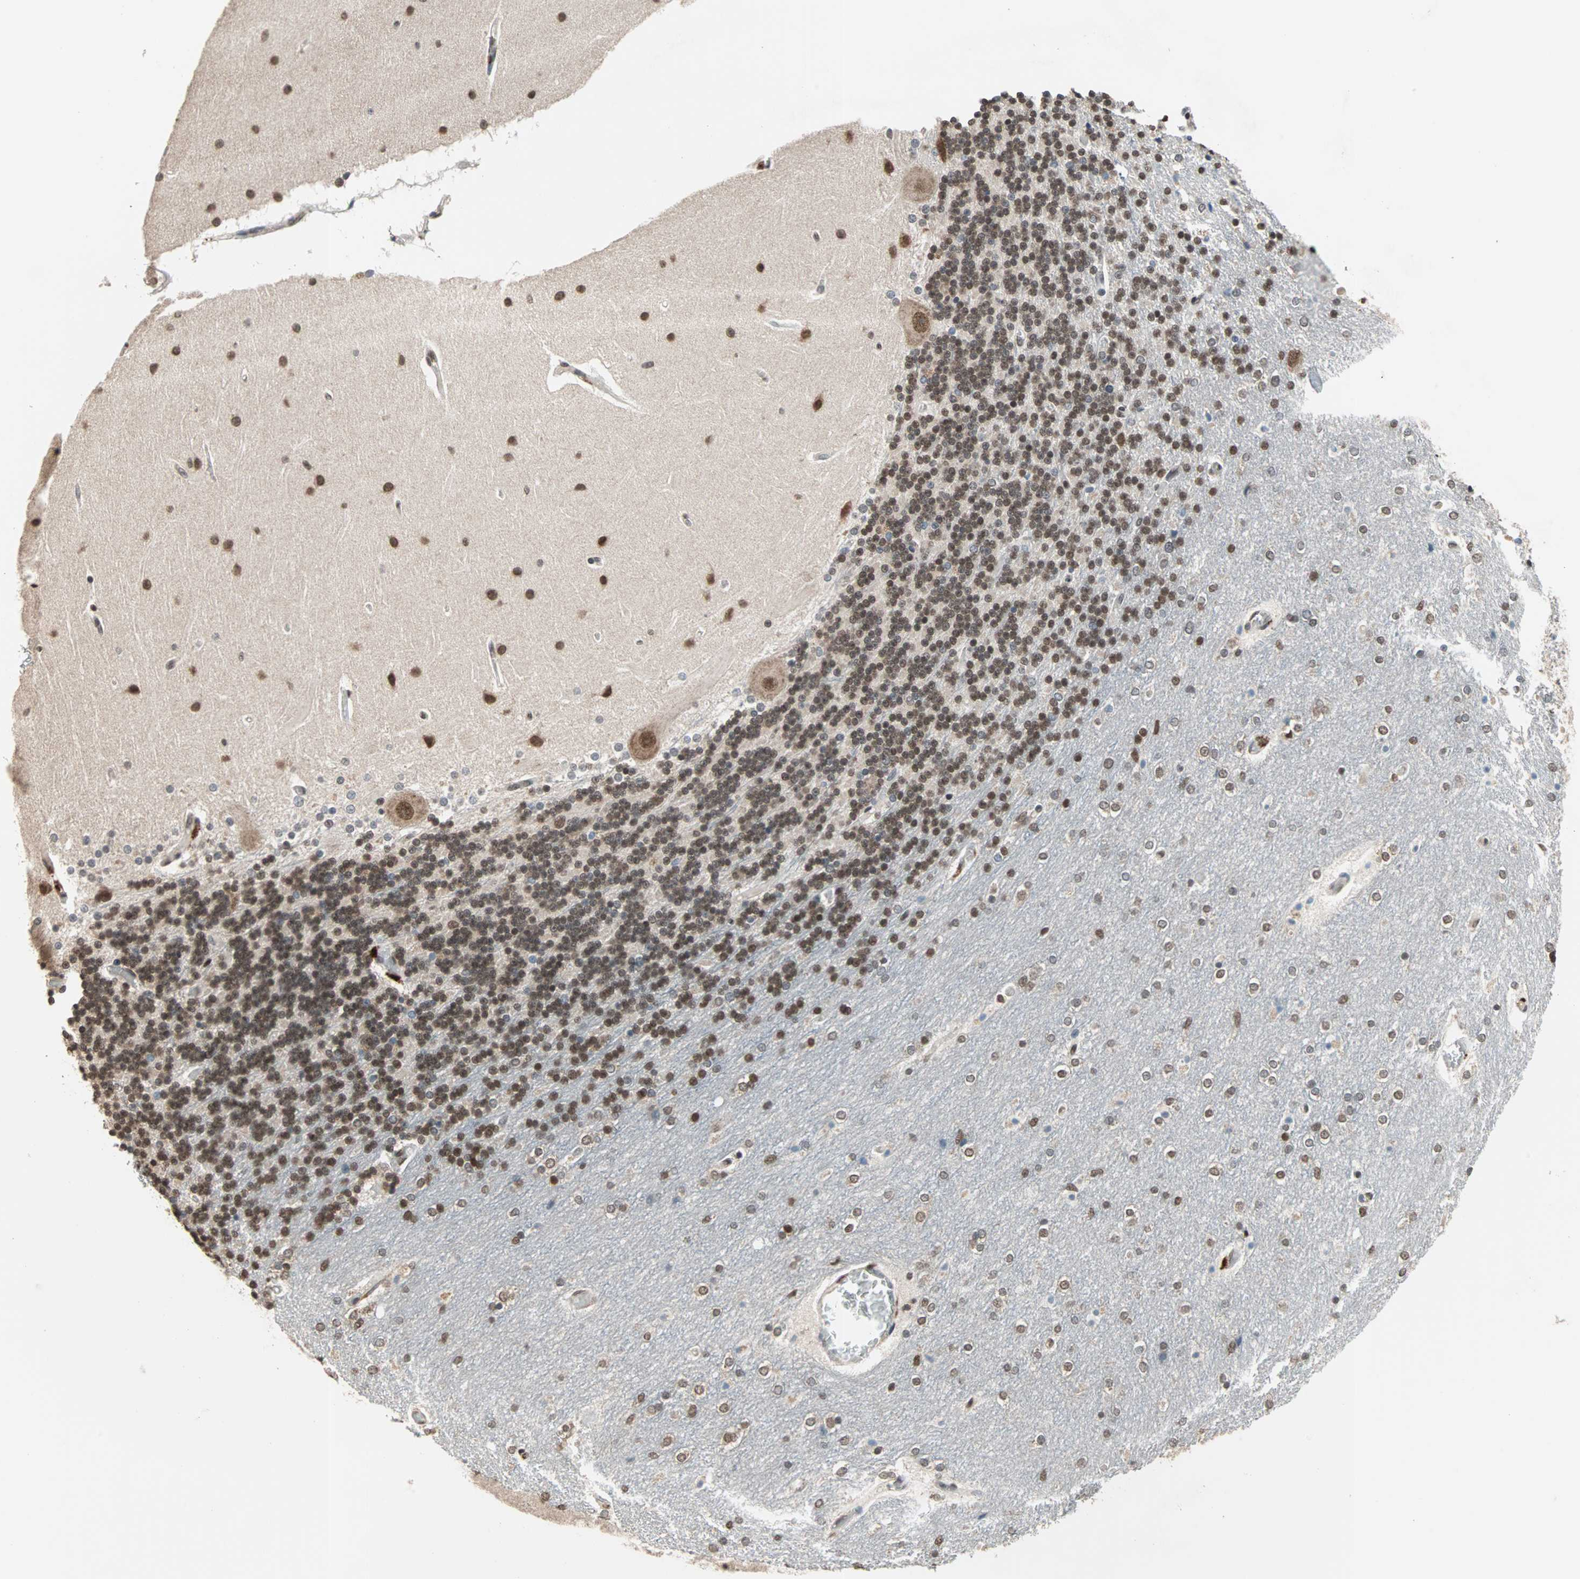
{"staining": {"intensity": "strong", "quantity": ">75%", "location": "nuclear"}, "tissue": "cerebellum", "cell_type": "Cells in granular layer", "image_type": "normal", "snomed": [{"axis": "morphology", "description": "Normal tissue, NOS"}, {"axis": "topography", "description": "Cerebellum"}], "caption": "Immunohistochemistry histopathology image of benign cerebellum stained for a protein (brown), which exhibits high levels of strong nuclear expression in approximately >75% of cells in granular layer.", "gene": "DAZAP1", "patient": {"sex": "female", "age": 54}}